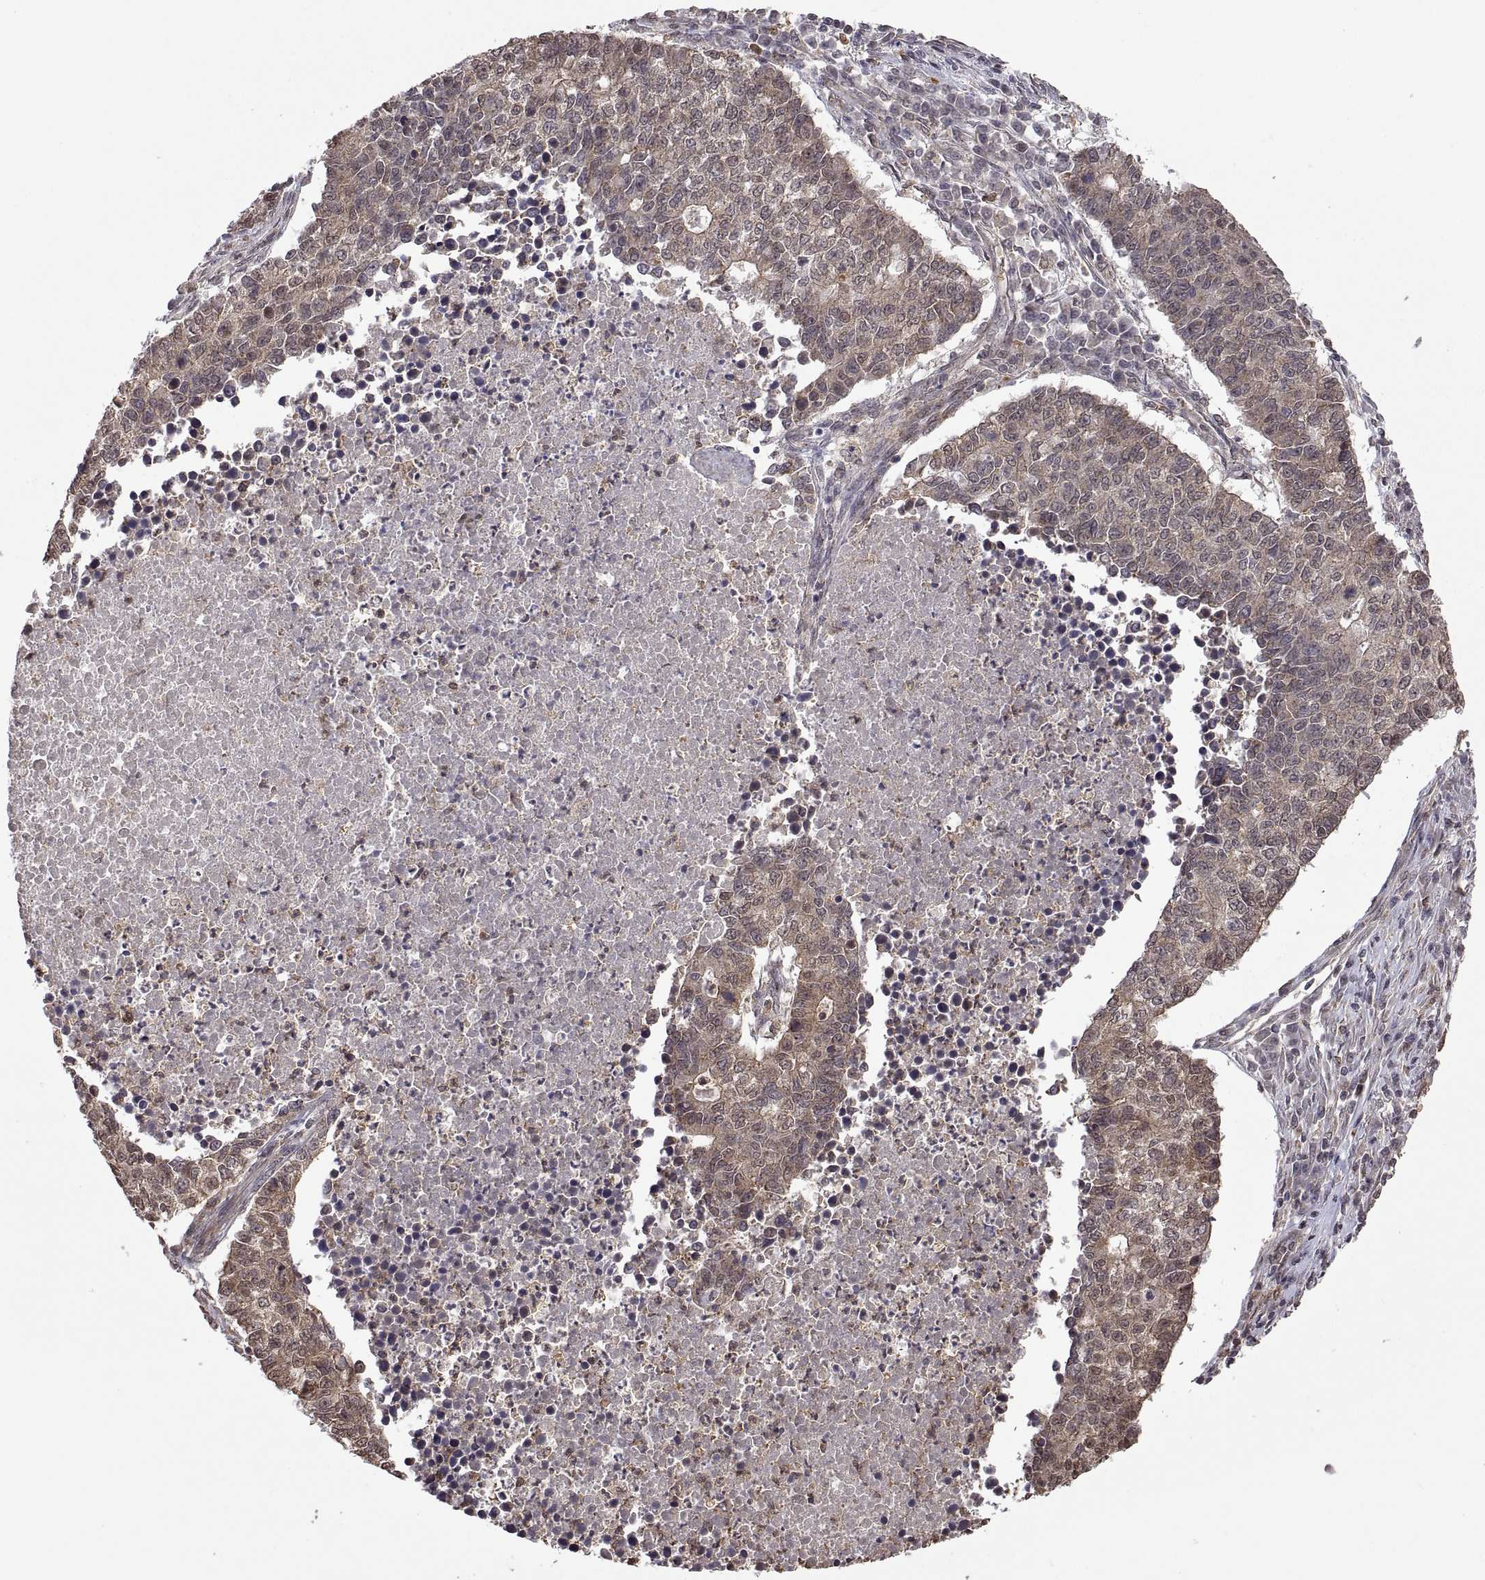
{"staining": {"intensity": "weak", "quantity": ">75%", "location": "cytoplasmic/membranous"}, "tissue": "lung cancer", "cell_type": "Tumor cells", "image_type": "cancer", "snomed": [{"axis": "morphology", "description": "Adenocarcinoma, NOS"}, {"axis": "topography", "description": "Lung"}], "caption": "Immunohistochemical staining of human lung adenocarcinoma reveals low levels of weak cytoplasmic/membranous positivity in about >75% of tumor cells.", "gene": "ZNRF2", "patient": {"sex": "male", "age": 57}}